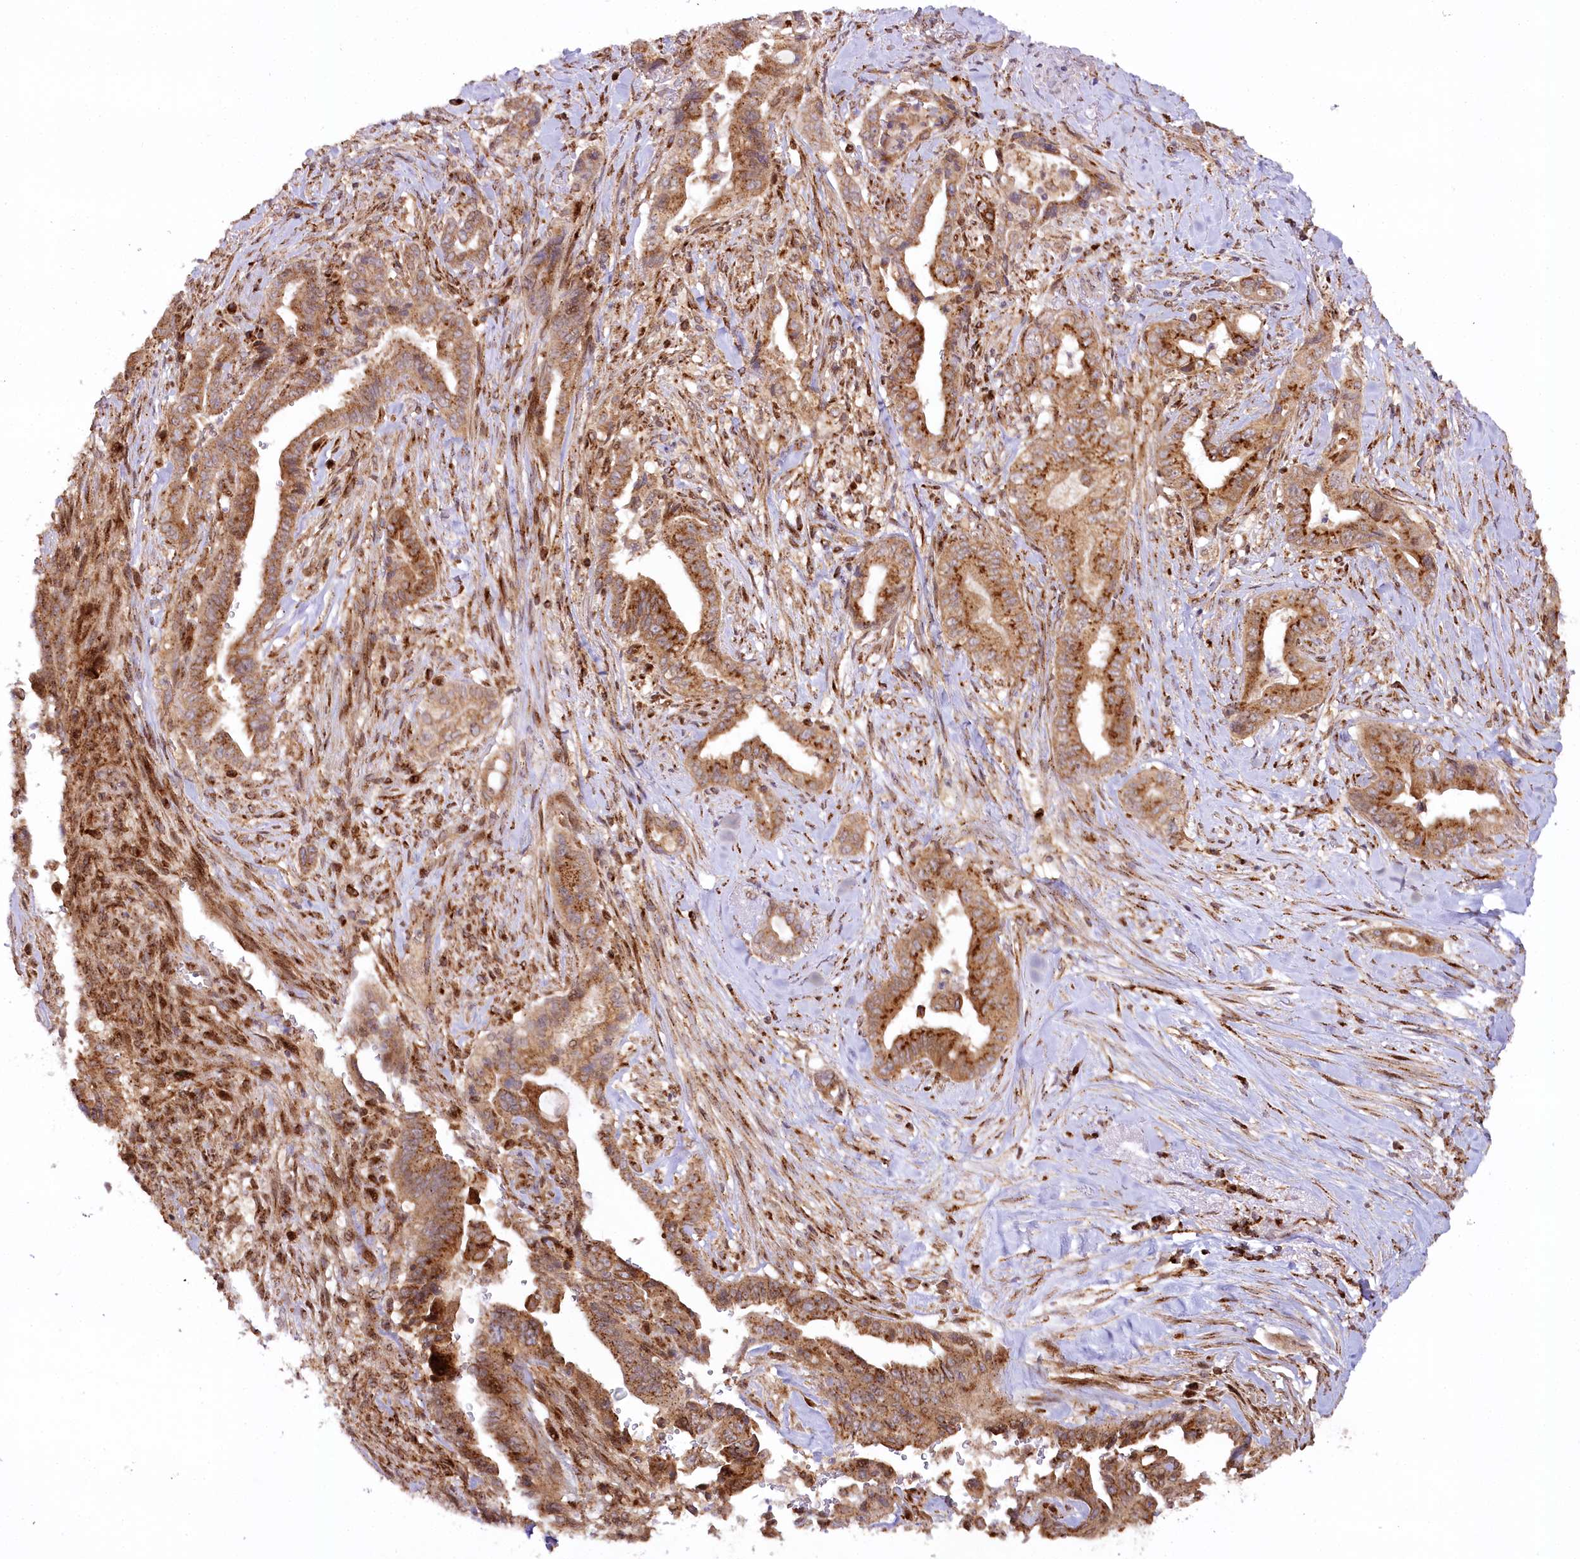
{"staining": {"intensity": "moderate", "quantity": ">75%", "location": "cytoplasmic/membranous"}, "tissue": "pancreatic cancer", "cell_type": "Tumor cells", "image_type": "cancer", "snomed": [{"axis": "morphology", "description": "Adenocarcinoma, NOS"}, {"axis": "topography", "description": "Pancreas"}], "caption": "Pancreatic adenocarcinoma tissue displays moderate cytoplasmic/membranous staining in about >75% of tumor cells", "gene": "COPG1", "patient": {"sex": "male", "age": 70}}